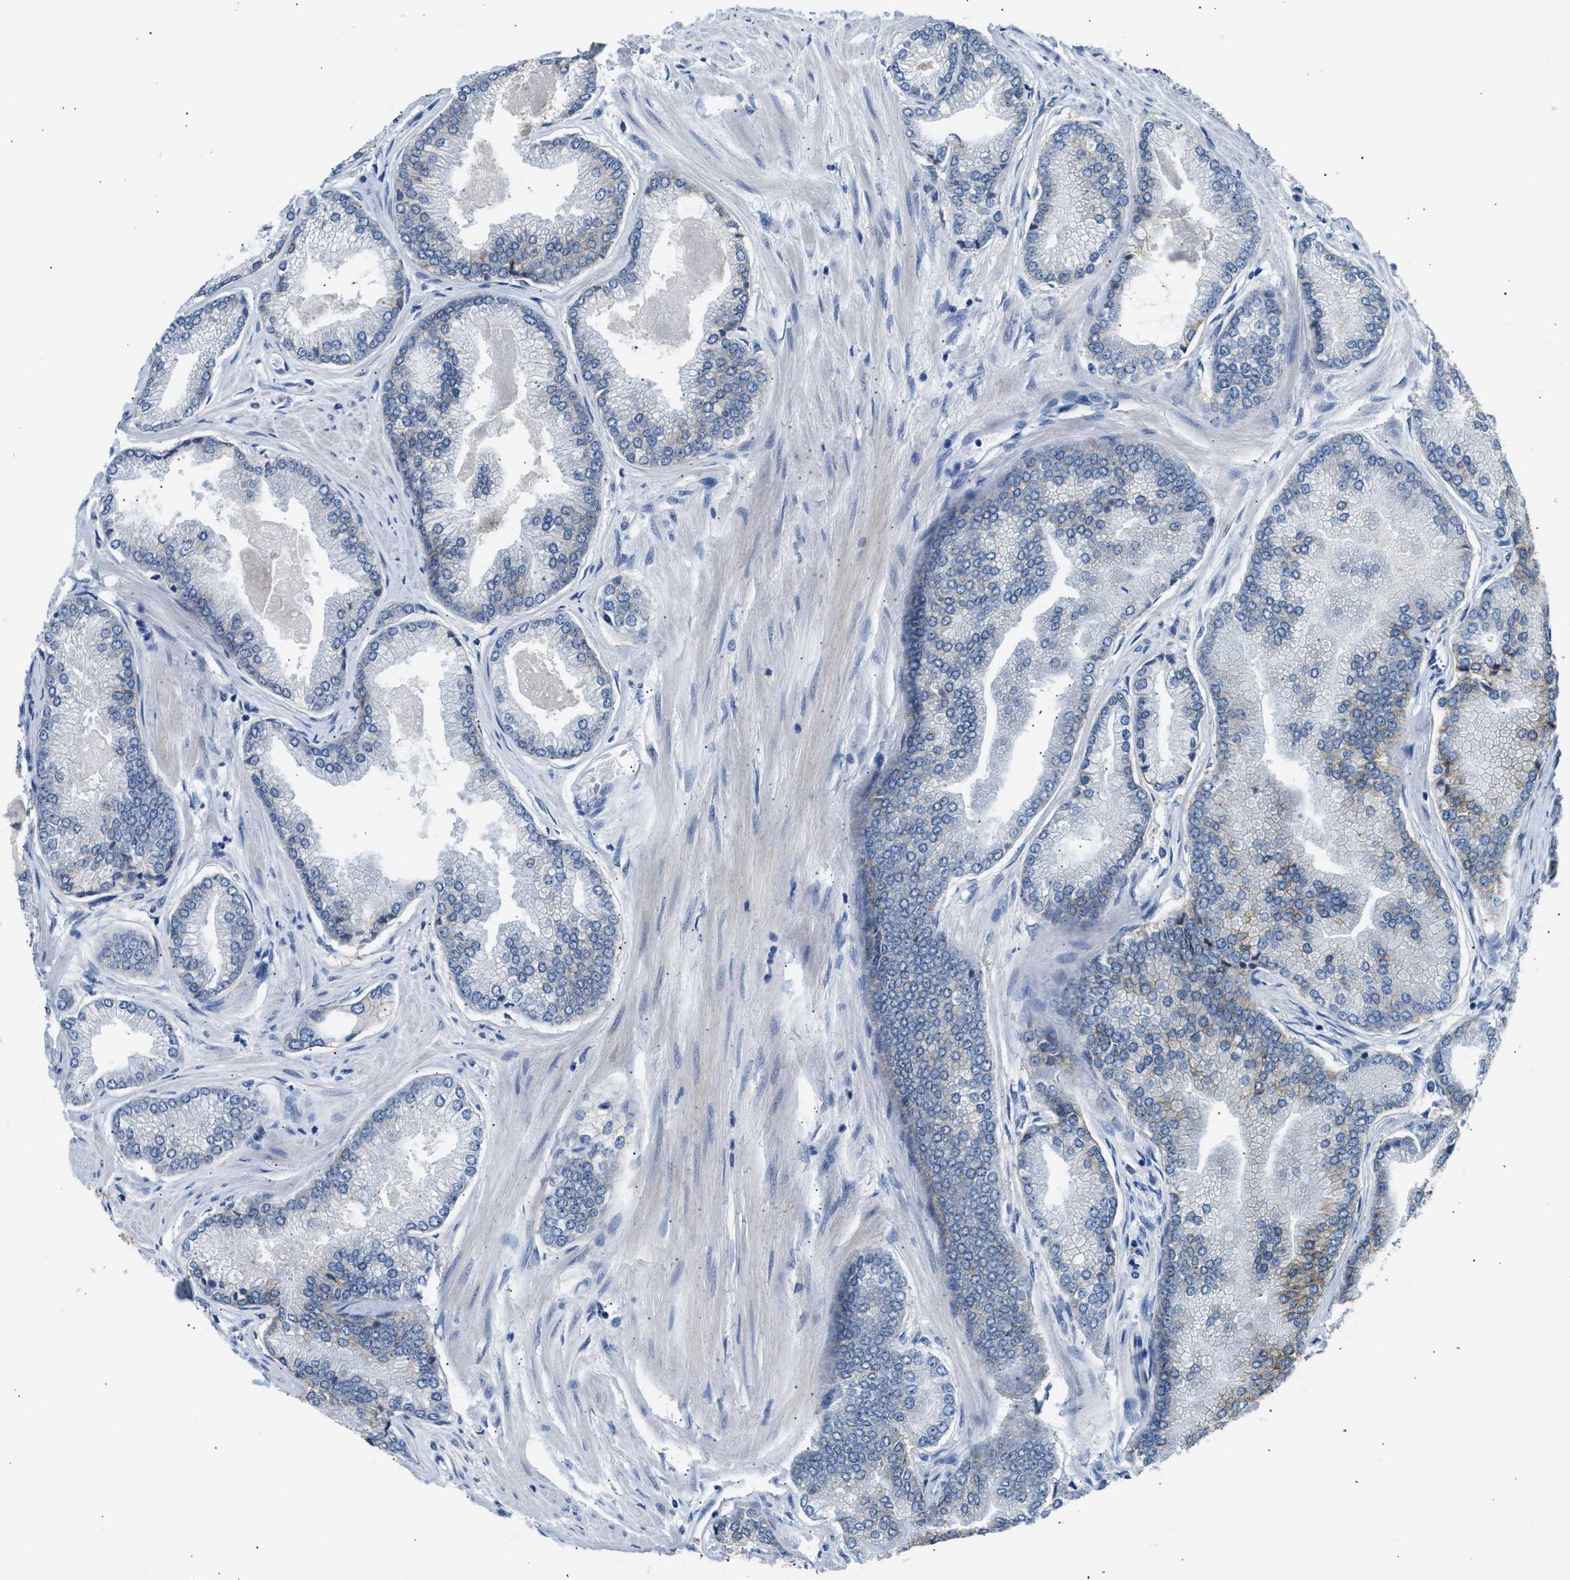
{"staining": {"intensity": "negative", "quantity": "none", "location": "none"}, "tissue": "prostate cancer", "cell_type": "Tumor cells", "image_type": "cancer", "snomed": [{"axis": "morphology", "description": "Adenocarcinoma, High grade"}, {"axis": "topography", "description": "Prostate"}], "caption": "High power microscopy photomicrograph of an immunohistochemistry micrograph of prostate adenocarcinoma (high-grade), revealing no significant staining in tumor cells.", "gene": "ERBB2", "patient": {"sex": "male", "age": 61}}